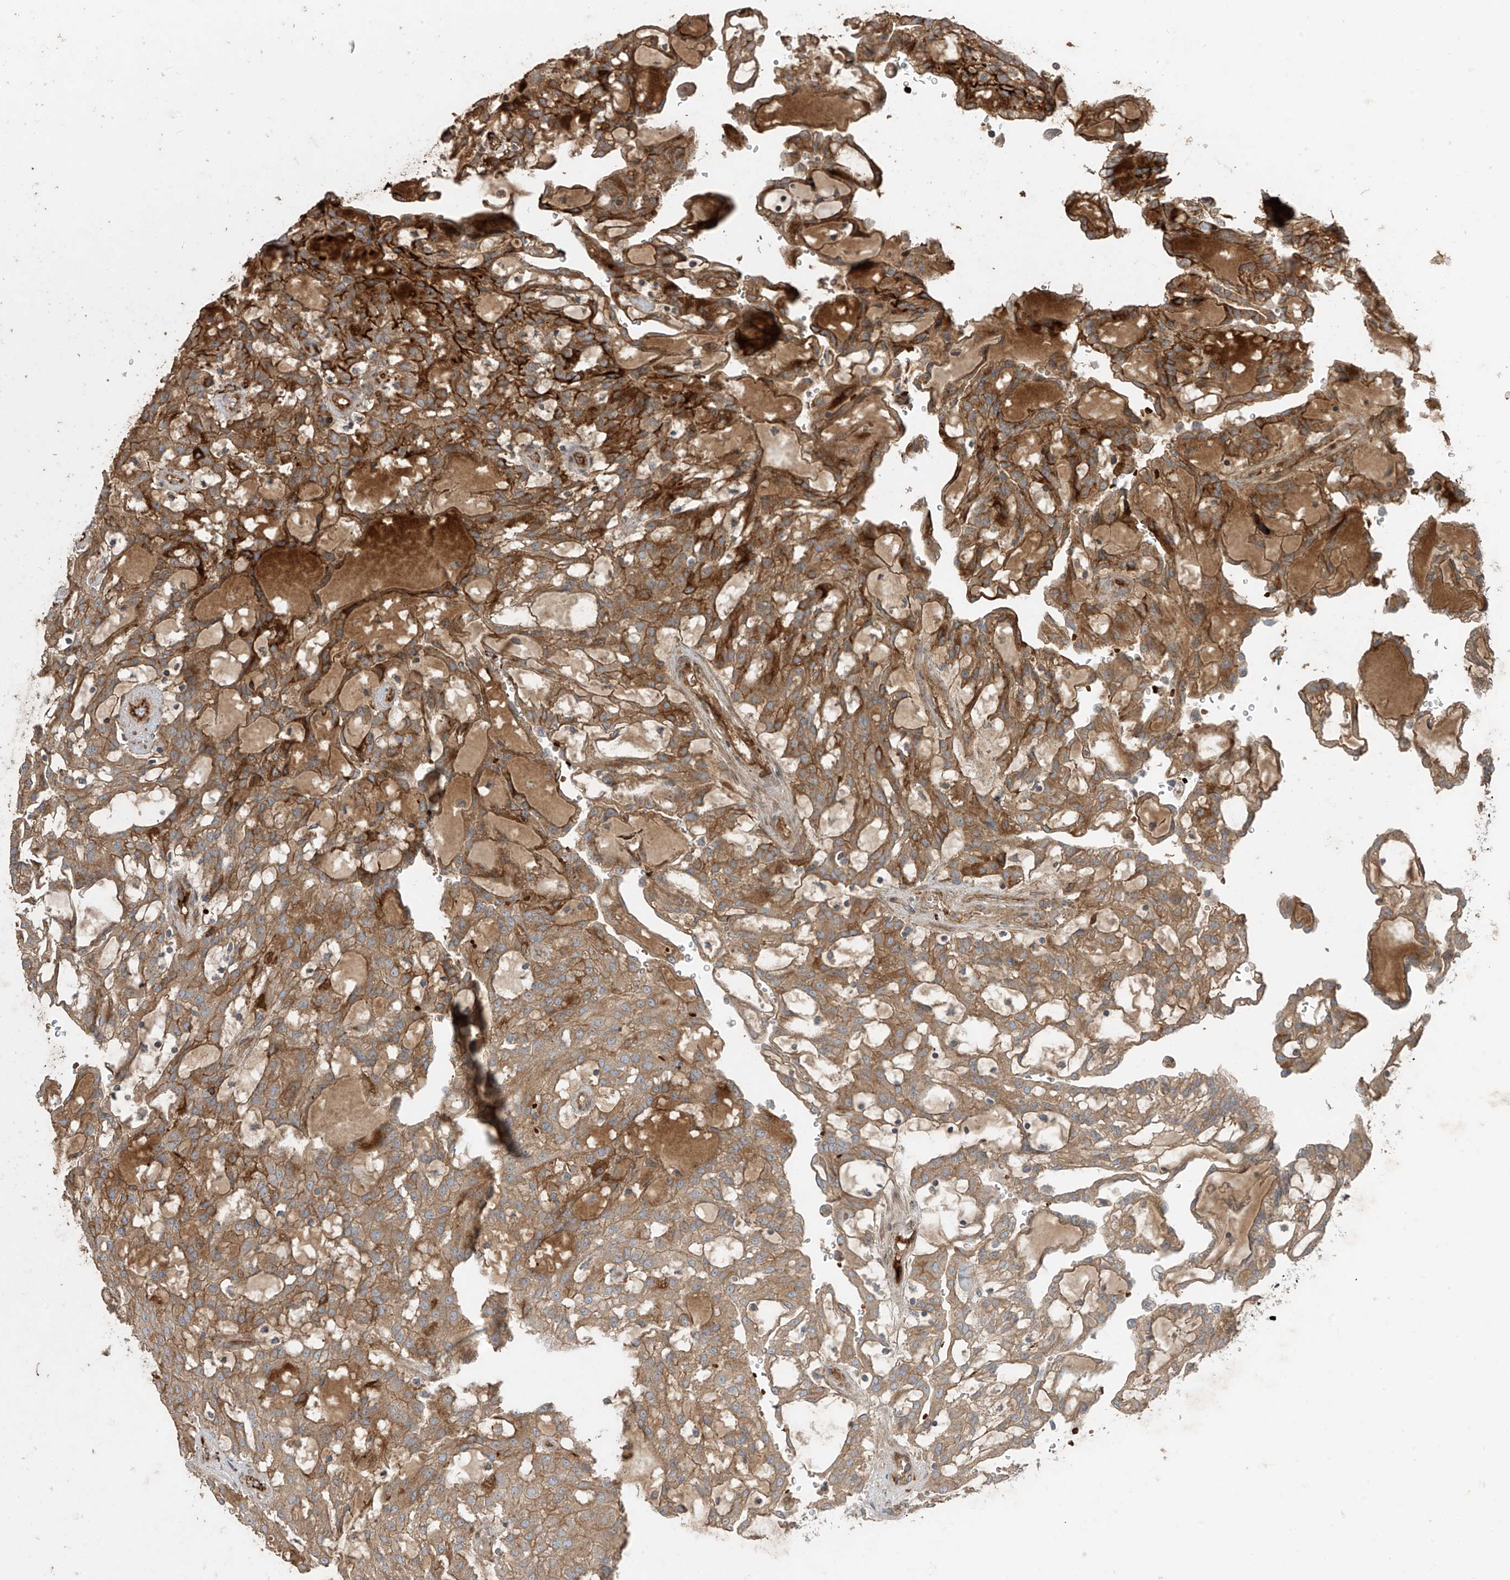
{"staining": {"intensity": "moderate", "quantity": ">75%", "location": "cytoplasmic/membranous"}, "tissue": "renal cancer", "cell_type": "Tumor cells", "image_type": "cancer", "snomed": [{"axis": "morphology", "description": "Adenocarcinoma, NOS"}, {"axis": "topography", "description": "Kidney"}], "caption": "Protein expression analysis of human renal cancer reveals moderate cytoplasmic/membranous expression in about >75% of tumor cells.", "gene": "ABTB1", "patient": {"sex": "male", "age": 63}}